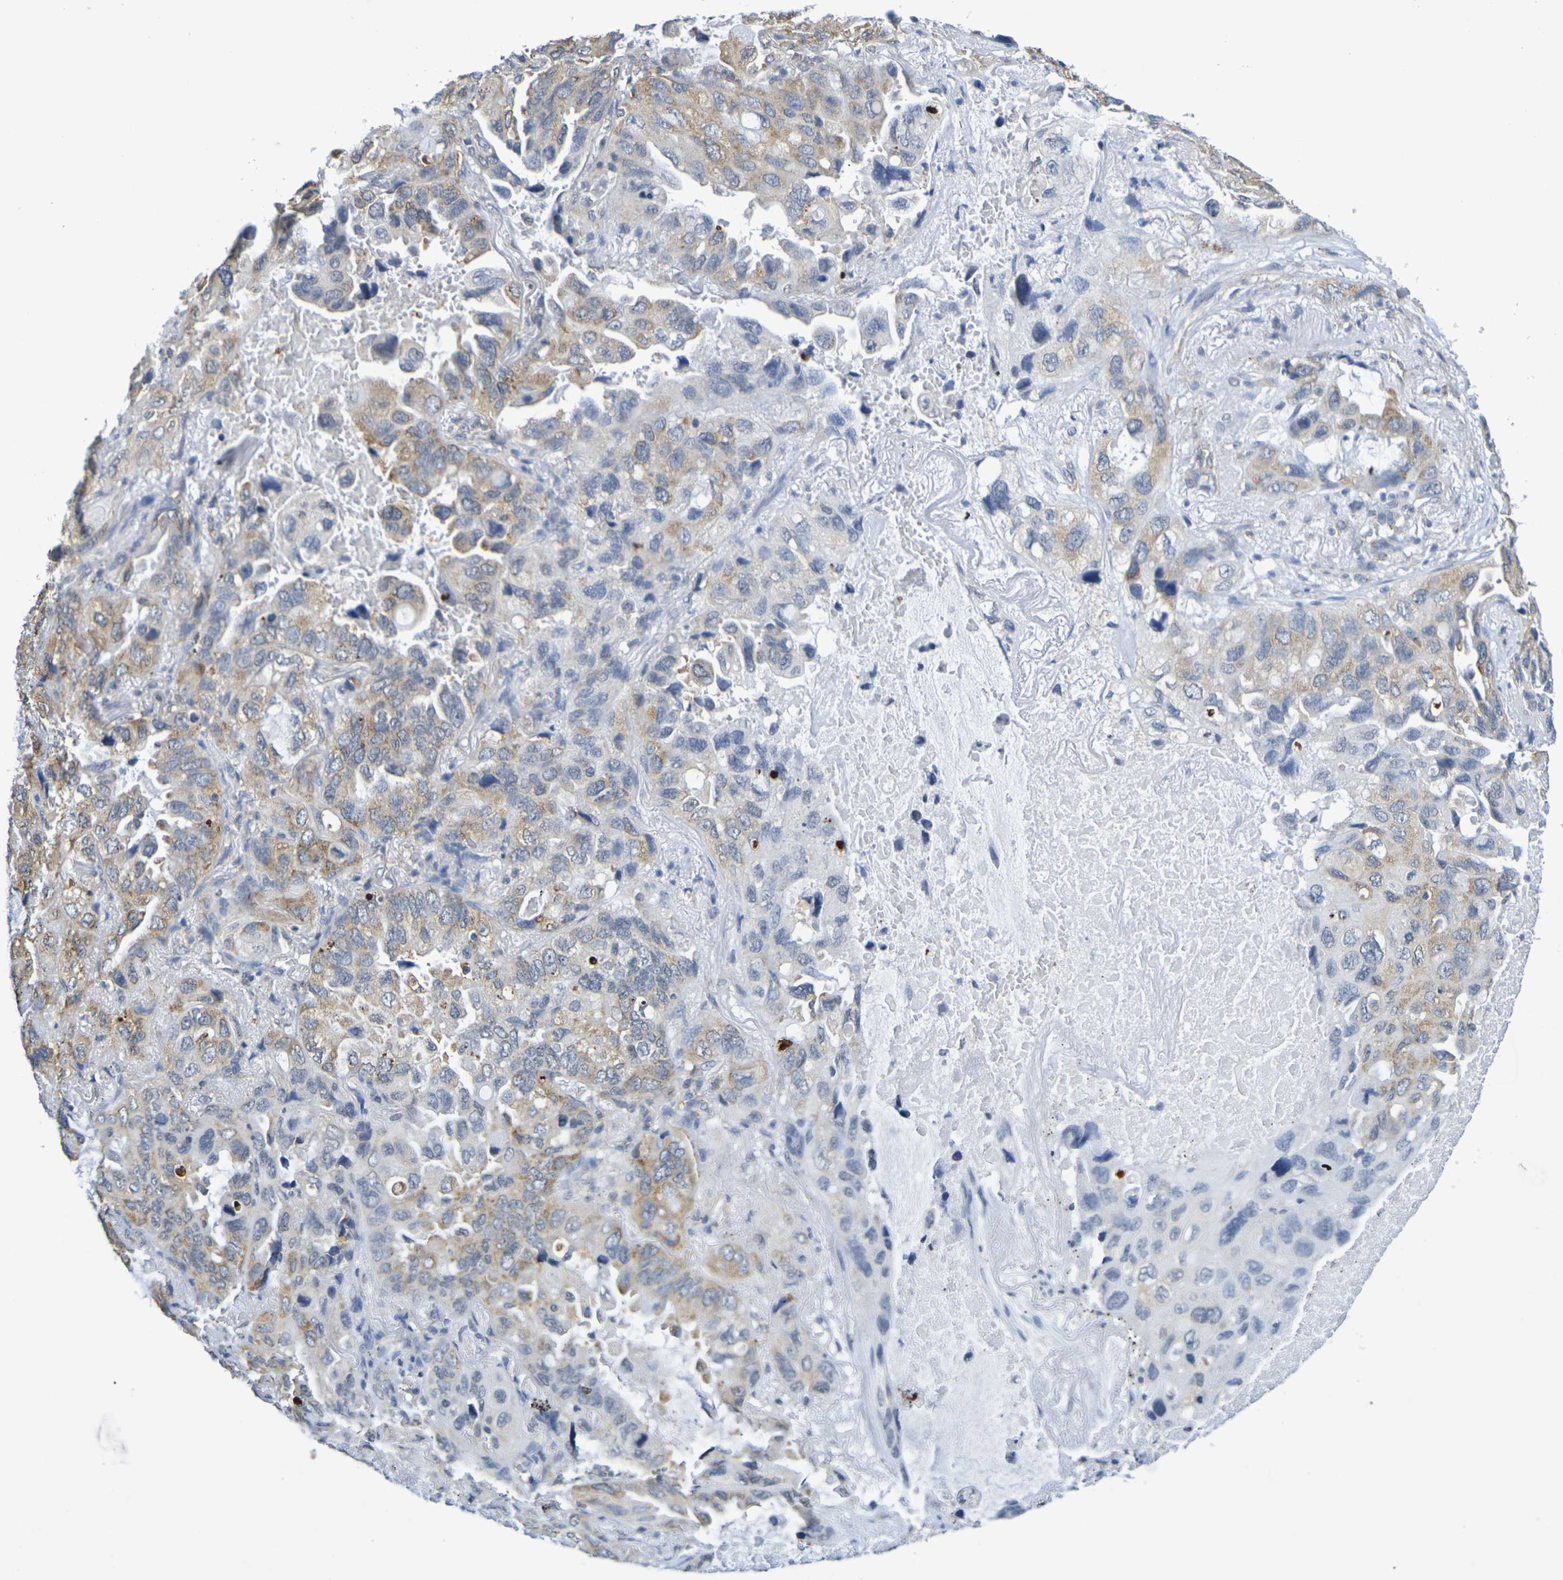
{"staining": {"intensity": "moderate", "quantity": ">75%", "location": "cytoplasmic/membranous"}, "tissue": "lung cancer", "cell_type": "Tumor cells", "image_type": "cancer", "snomed": [{"axis": "morphology", "description": "Squamous cell carcinoma, NOS"}, {"axis": "topography", "description": "Lung"}], "caption": "Protein expression analysis of human lung cancer reveals moderate cytoplasmic/membranous expression in about >75% of tumor cells.", "gene": "CHRNB1", "patient": {"sex": "female", "age": 73}}